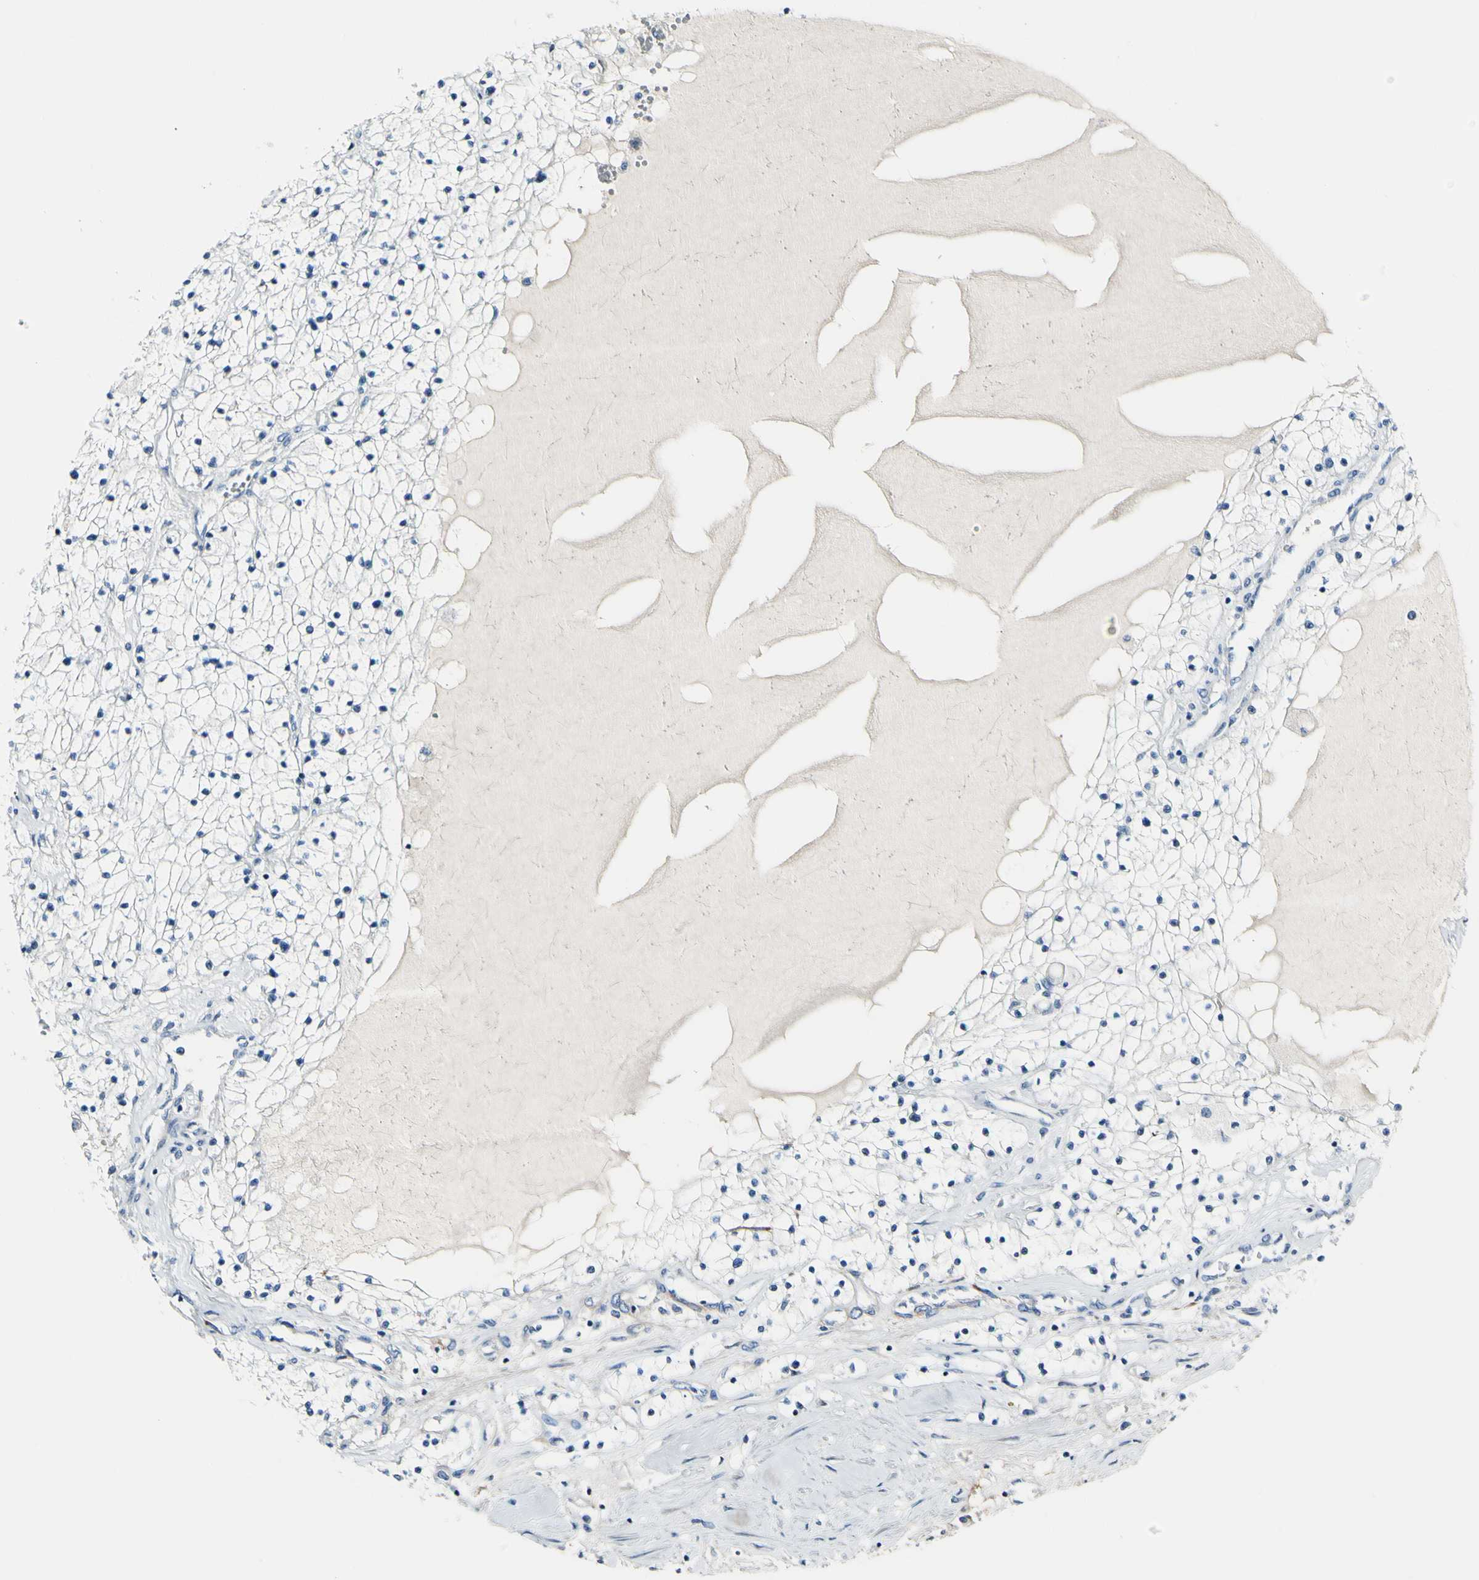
{"staining": {"intensity": "negative", "quantity": "none", "location": "none"}, "tissue": "renal cancer", "cell_type": "Tumor cells", "image_type": "cancer", "snomed": [{"axis": "morphology", "description": "Adenocarcinoma, NOS"}, {"axis": "topography", "description": "Kidney"}], "caption": "A high-resolution image shows immunohistochemistry (IHC) staining of renal cancer (adenocarcinoma), which reveals no significant positivity in tumor cells.", "gene": "COL6A3", "patient": {"sex": "male", "age": 68}}